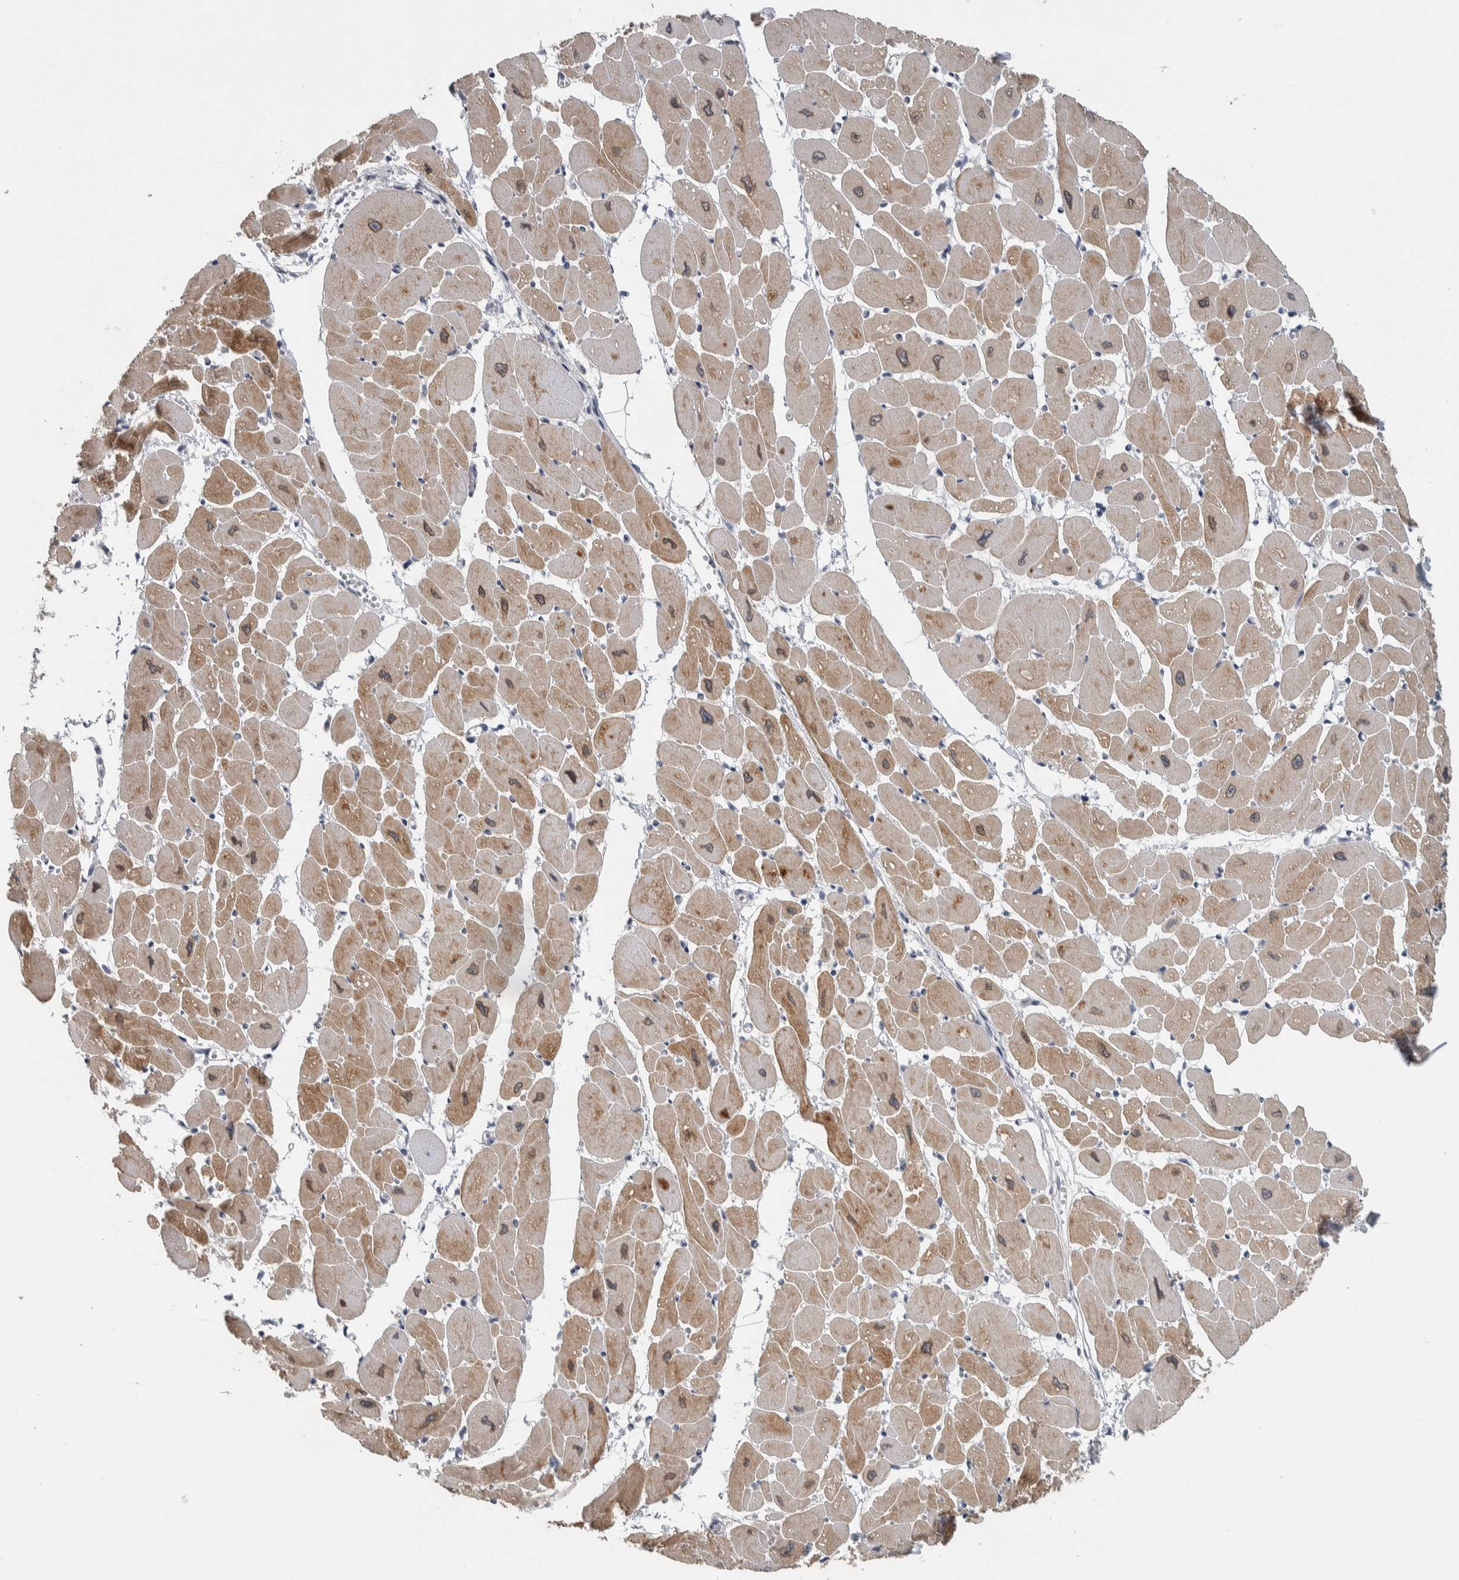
{"staining": {"intensity": "moderate", "quantity": "25%-75%", "location": "cytoplasmic/membranous,nuclear"}, "tissue": "heart muscle", "cell_type": "Cardiomyocytes", "image_type": "normal", "snomed": [{"axis": "morphology", "description": "Normal tissue, NOS"}, {"axis": "topography", "description": "Heart"}], "caption": "Immunohistochemistry (IHC) (DAB (3,3'-diaminobenzidine)) staining of normal heart muscle shows moderate cytoplasmic/membranous,nuclear protein staining in about 25%-75% of cardiomyocytes. (DAB IHC with brightfield microscopy, high magnification).", "gene": "DCAF10", "patient": {"sex": "female", "age": 54}}